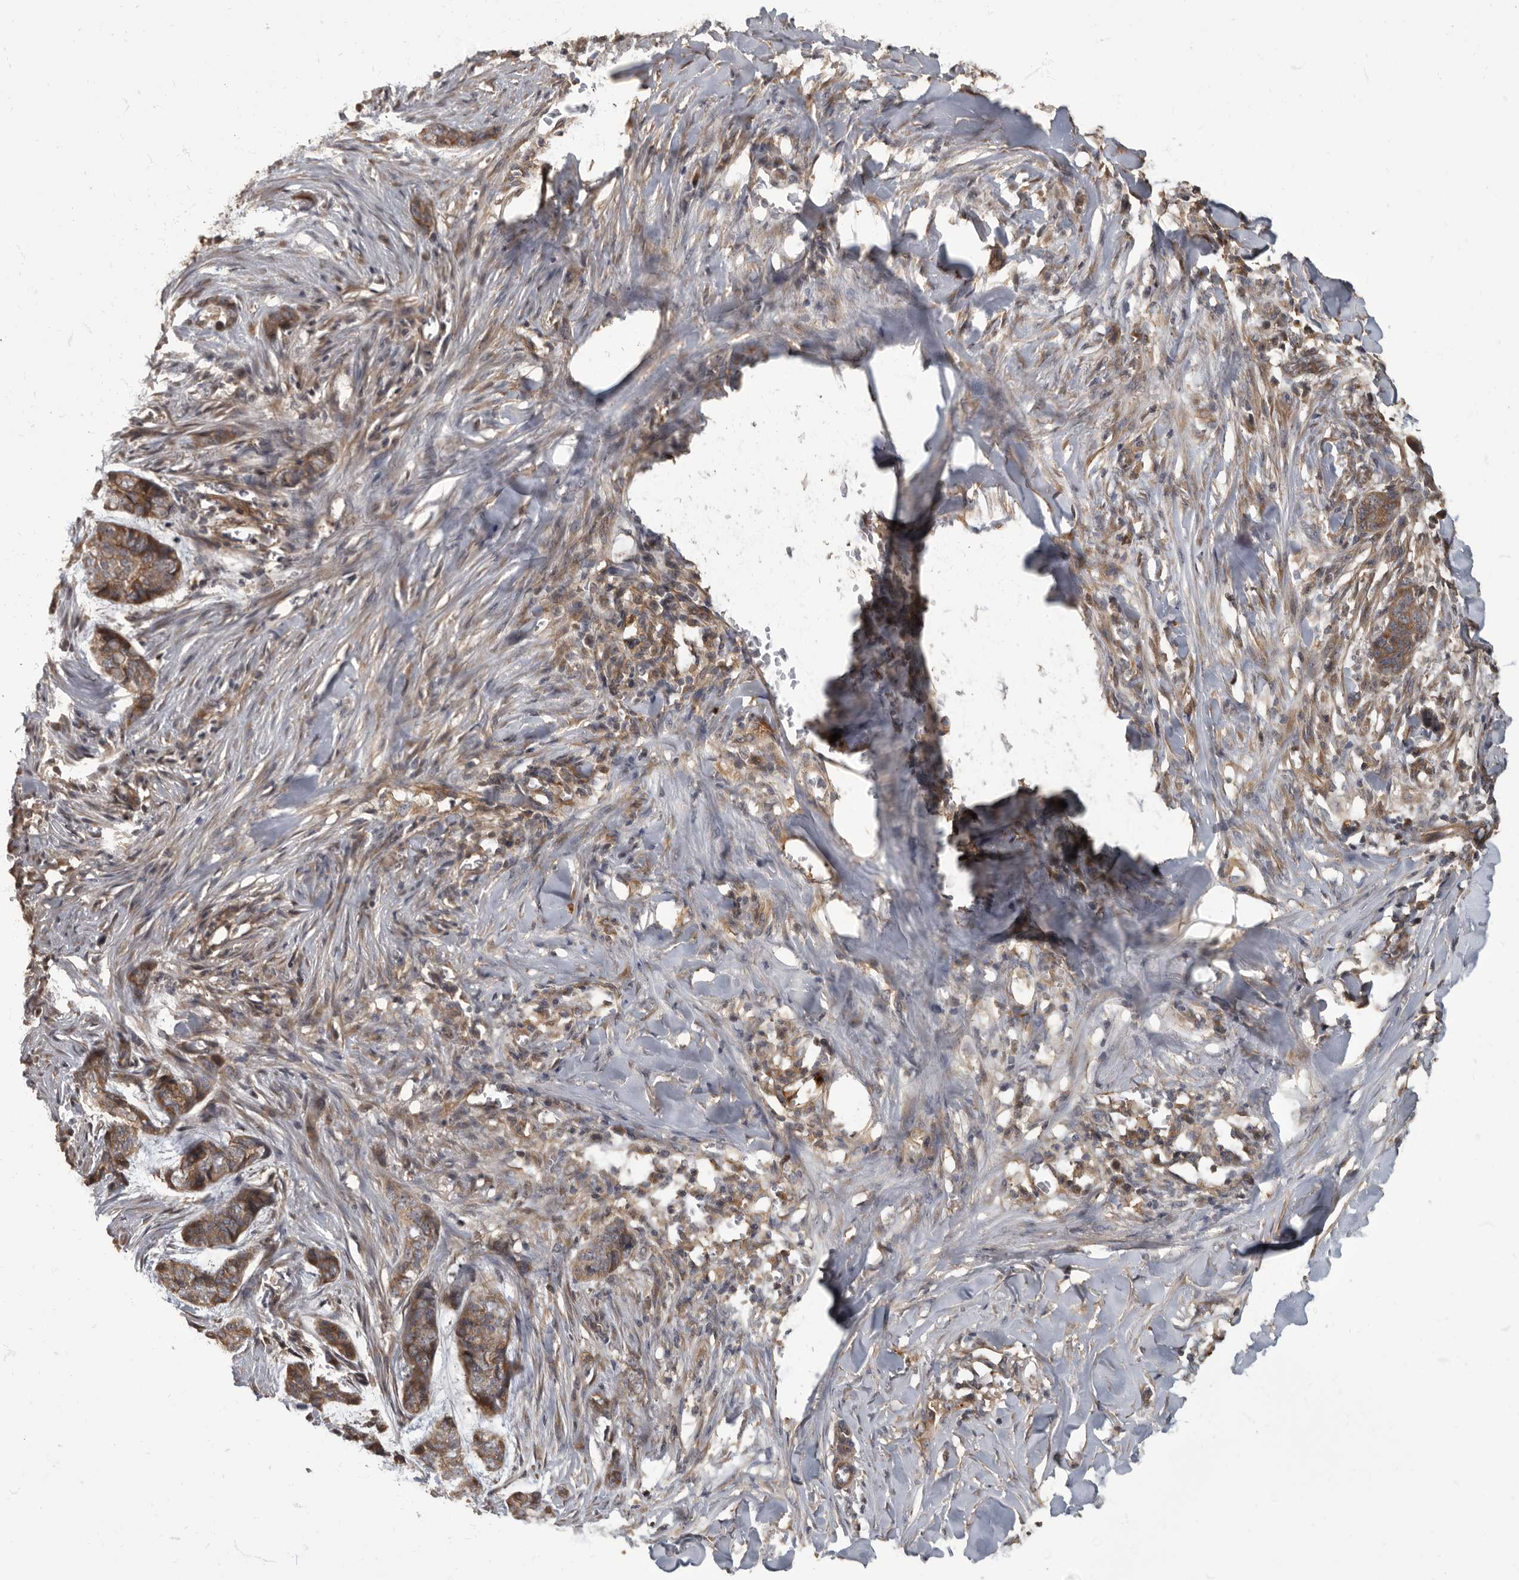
{"staining": {"intensity": "moderate", "quantity": "25%-75%", "location": "cytoplasmic/membranous"}, "tissue": "skin cancer", "cell_type": "Tumor cells", "image_type": "cancer", "snomed": [{"axis": "morphology", "description": "Basal cell carcinoma"}, {"axis": "topography", "description": "Skin"}], "caption": "DAB immunohistochemical staining of human basal cell carcinoma (skin) displays moderate cytoplasmic/membranous protein positivity in approximately 25%-75% of tumor cells. Ihc stains the protein in brown and the nuclei are stained blue.", "gene": "DAAM1", "patient": {"sex": "female", "age": 64}}